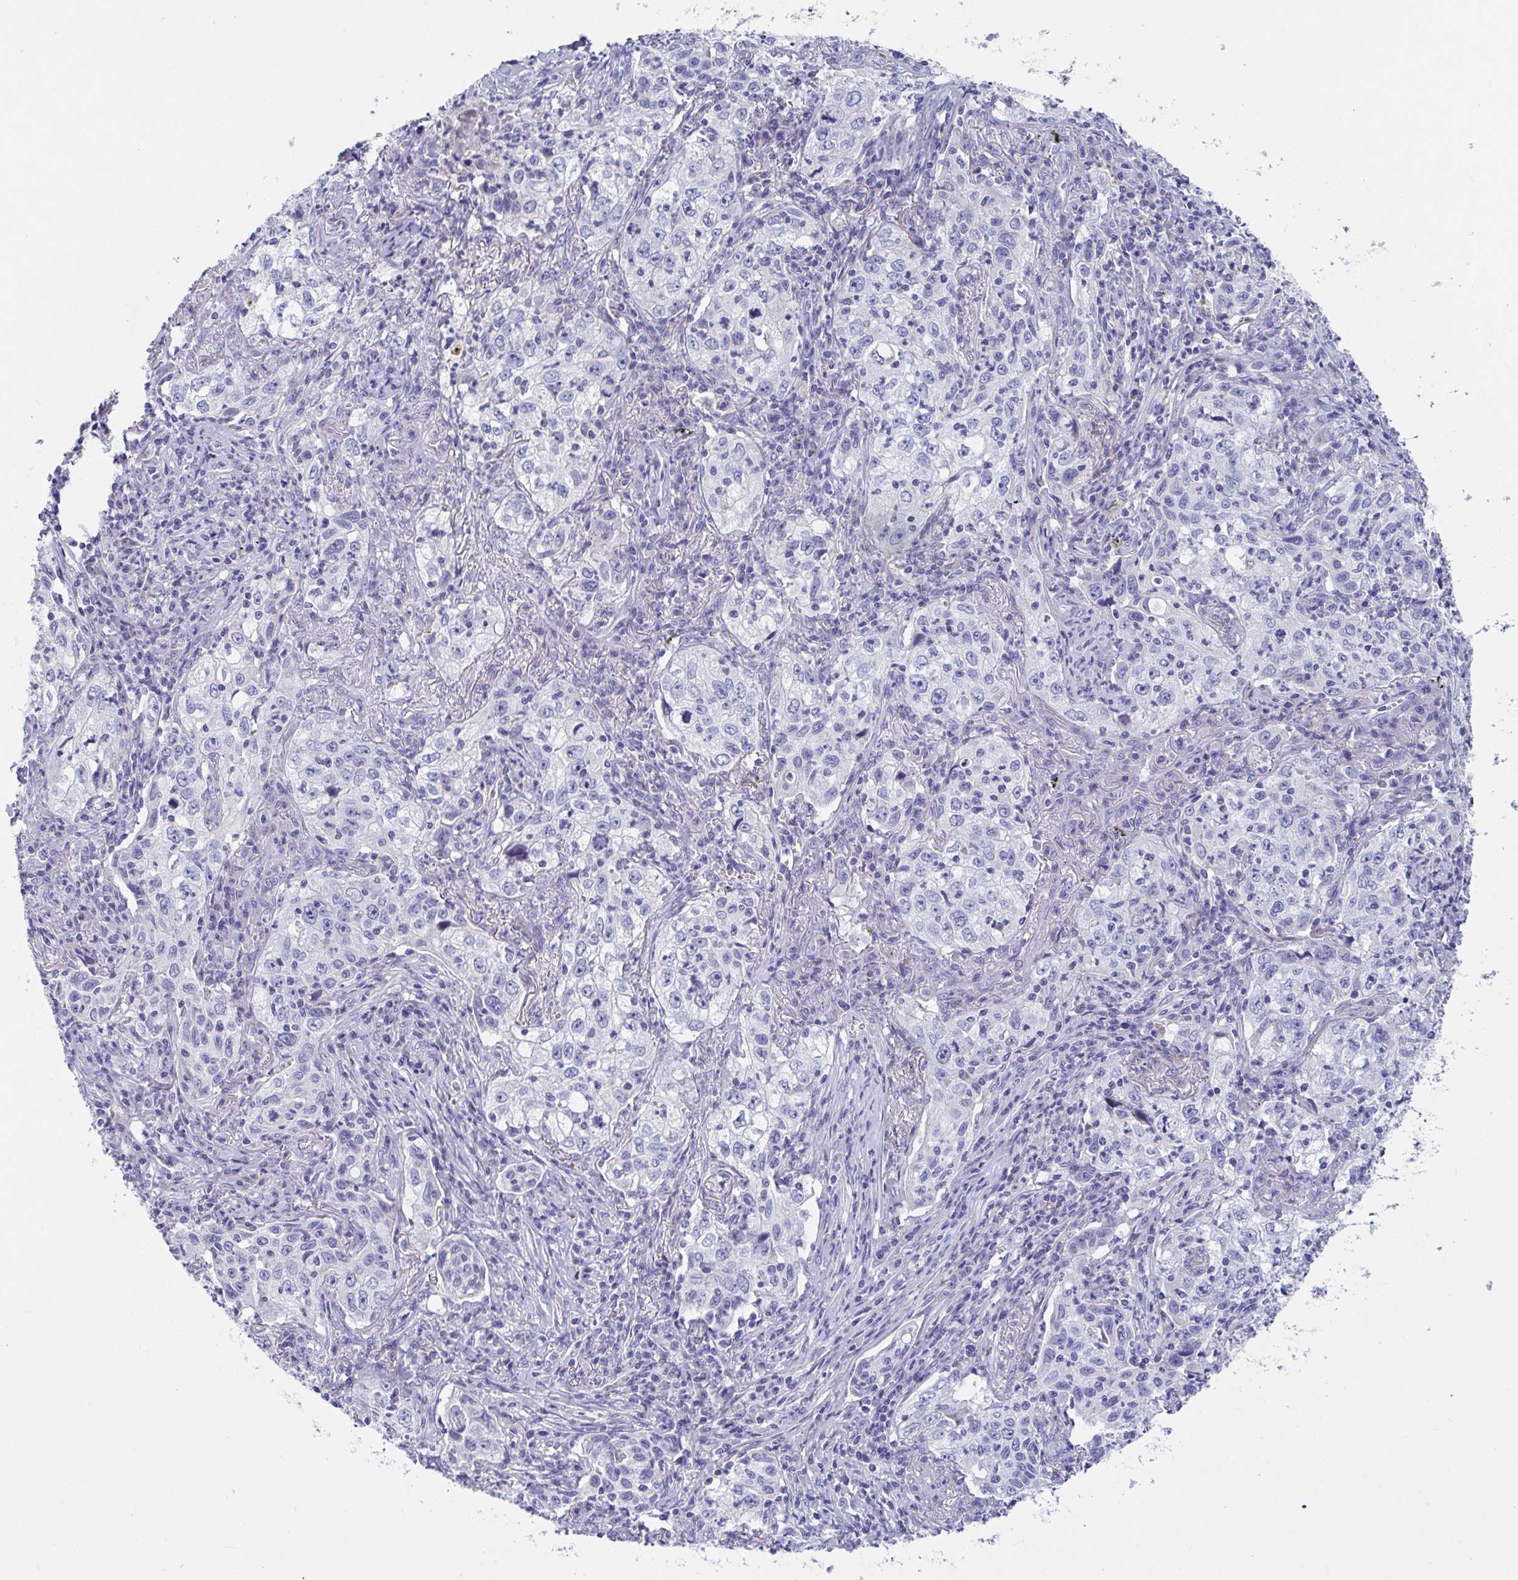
{"staining": {"intensity": "negative", "quantity": "none", "location": "none"}, "tissue": "lung cancer", "cell_type": "Tumor cells", "image_type": "cancer", "snomed": [{"axis": "morphology", "description": "Squamous cell carcinoma, NOS"}, {"axis": "topography", "description": "Lung"}], "caption": "Immunohistochemical staining of lung squamous cell carcinoma shows no significant expression in tumor cells.", "gene": "ZNF561", "patient": {"sex": "male", "age": 71}}